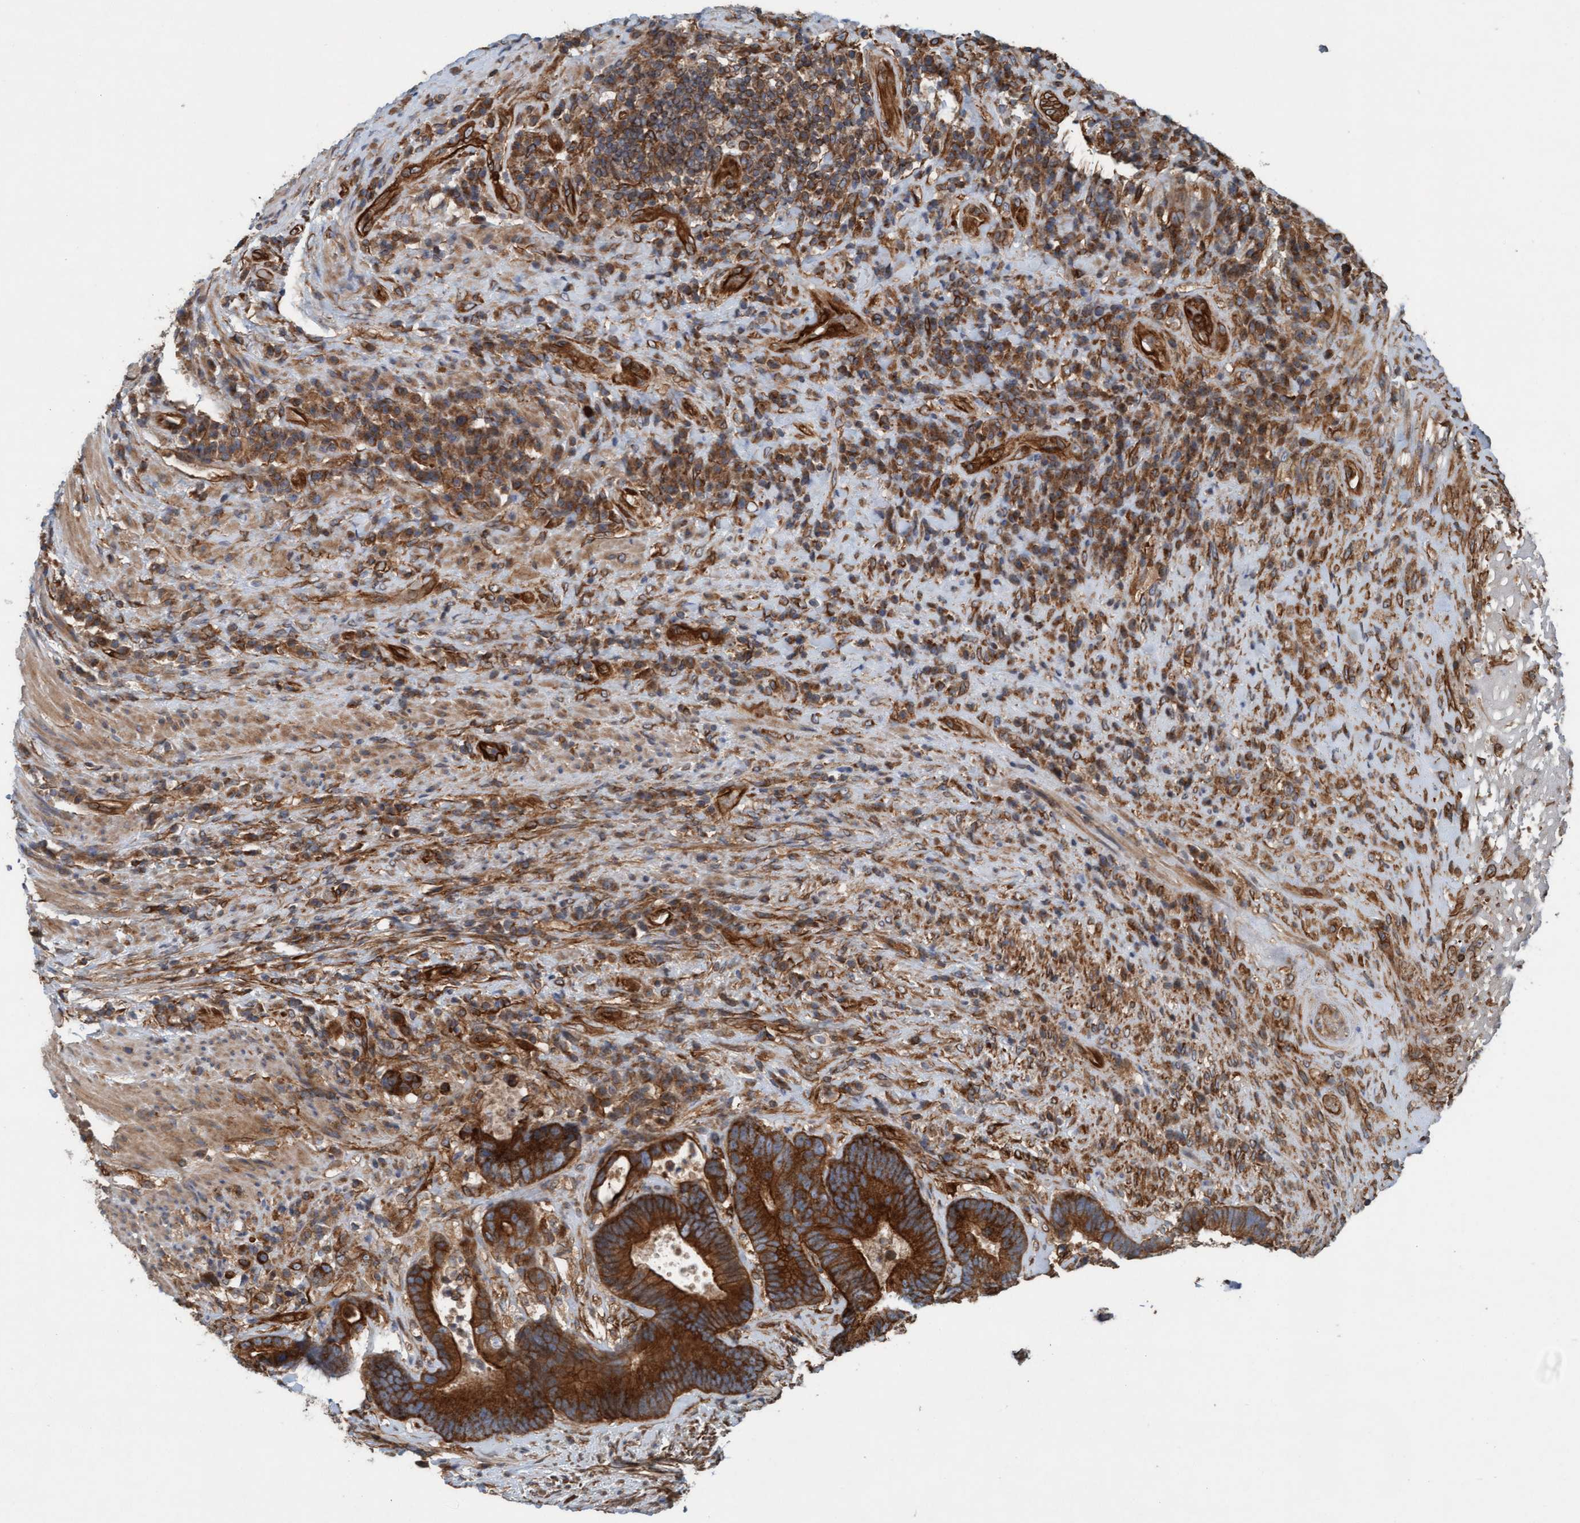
{"staining": {"intensity": "strong", "quantity": ">75%", "location": "cytoplasmic/membranous"}, "tissue": "colorectal cancer", "cell_type": "Tumor cells", "image_type": "cancer", "snomed": [{"axis": "morphology", "description": "Adenocarcinoma, NOS"}, {"axis": "topography", "description": "Rectum"}], "caption": "This is a micrograph of immunohistochemistry (IHC) staining of colorectal adenocarcinoma, which shows strong staining in the cytoplasmic/membranous of tumor cells.", "gene": "ERAL1", "patient": {"sex": "female", "age": 89}}